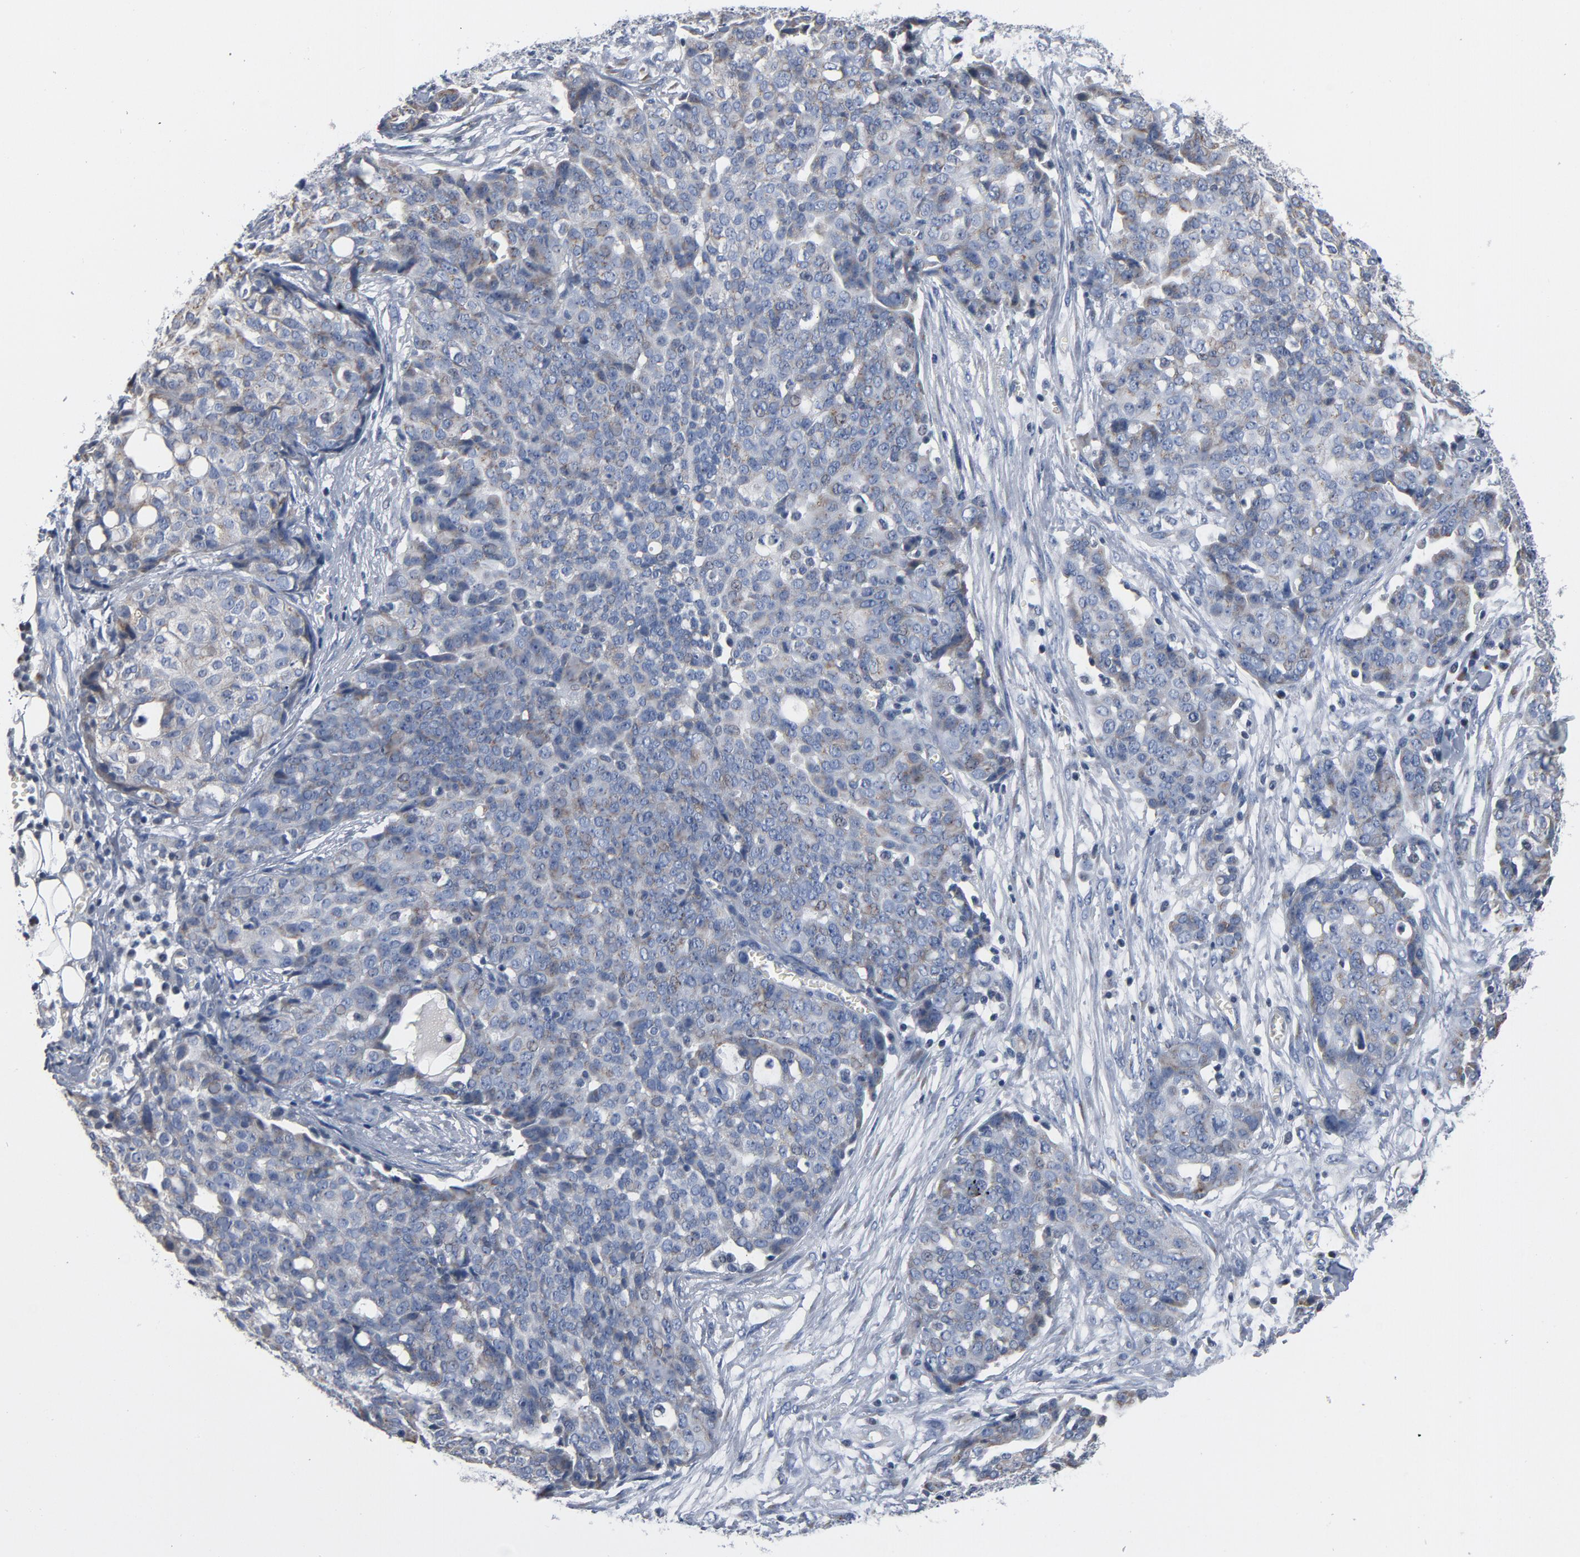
{"staining": {"intensity": "moderate", "quantity": "25%-75%", "location": "cytoplasmic/membranous"}, "tissue": "ovarian cancer", "cell_type": "Tumor cells", "image_type": "cancer", "snomed": [{"axis": "morphology", "description": "Cystadenocarcinoma, serous, NOS"}, {"axis": "topography", "description": "Soft tissue"}, {"axis": "topography", "description": "Ovary"}], "caption": "This photomicrograph exhibits ovarian cancer stained with immunohistochemistry (IHC) to label a protein in brown. The cytoplasmic/membranous of tumor cells show moderate positivity for the protein. Nuclei are counter-stained blue.", "gene": "YIPF6", "patient": {"sex": "female", "age": 57}}